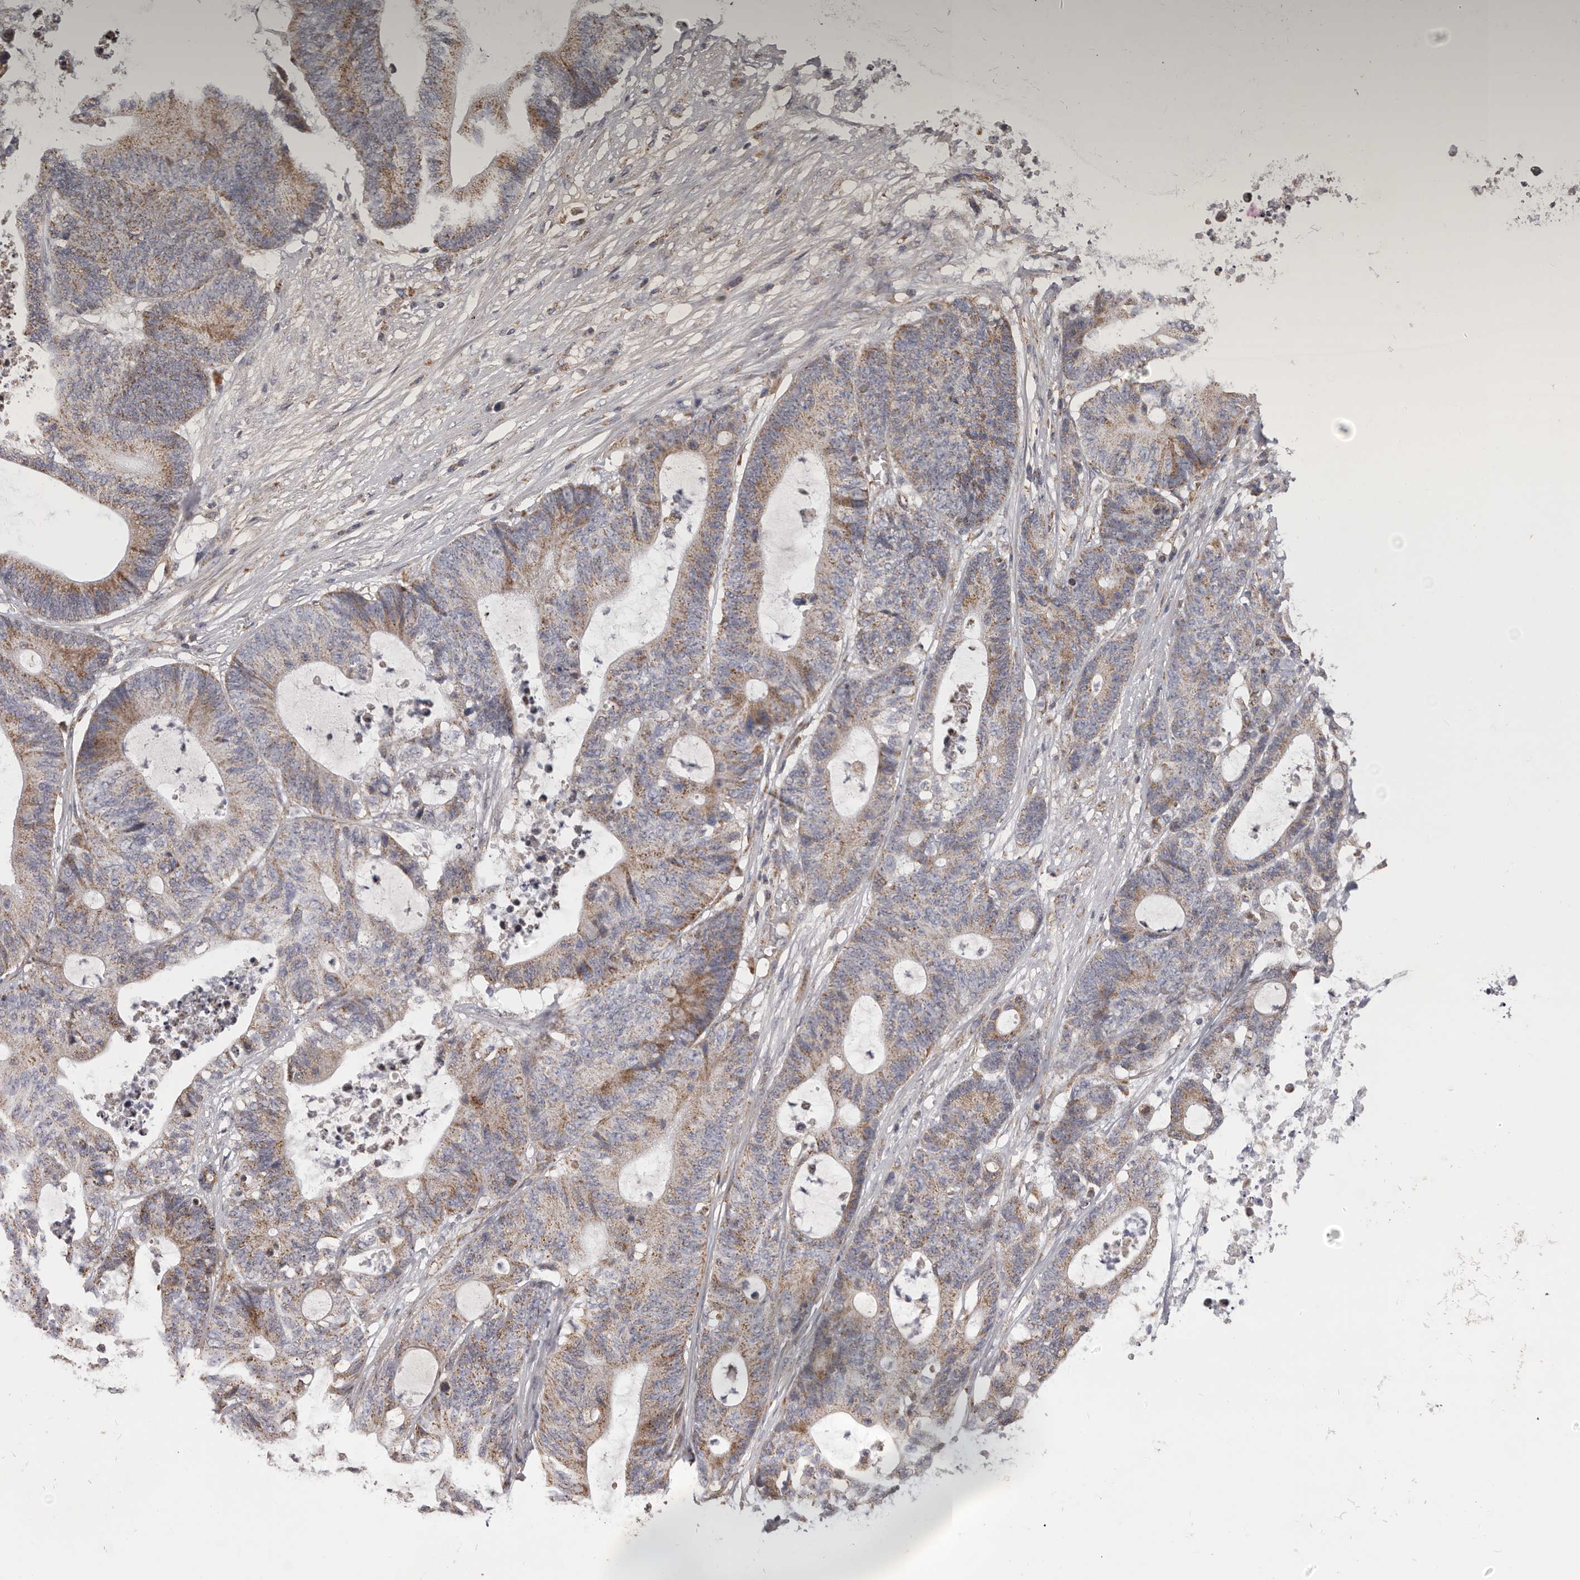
{"staining": {"intensity": "moderate", "quantity": ">75%", "location": "cytoplasmic/membranous"}, "tissue": "colorectal cancer", "cell_type": "Tumor cells", "image_type": "cancer", "snomed": [{"axis": "morphology", "description": "Adenocarcinoma, NOS"}, {"axis": "topography", "description": "Colon"}], "caption": "Moderate cytoplasmic/membranous protein positivity is identified in about >75% of tumor cells in colorectal cancer.", "gene": "CHRM2", "patient": {"sex": "female", "age": 84}}